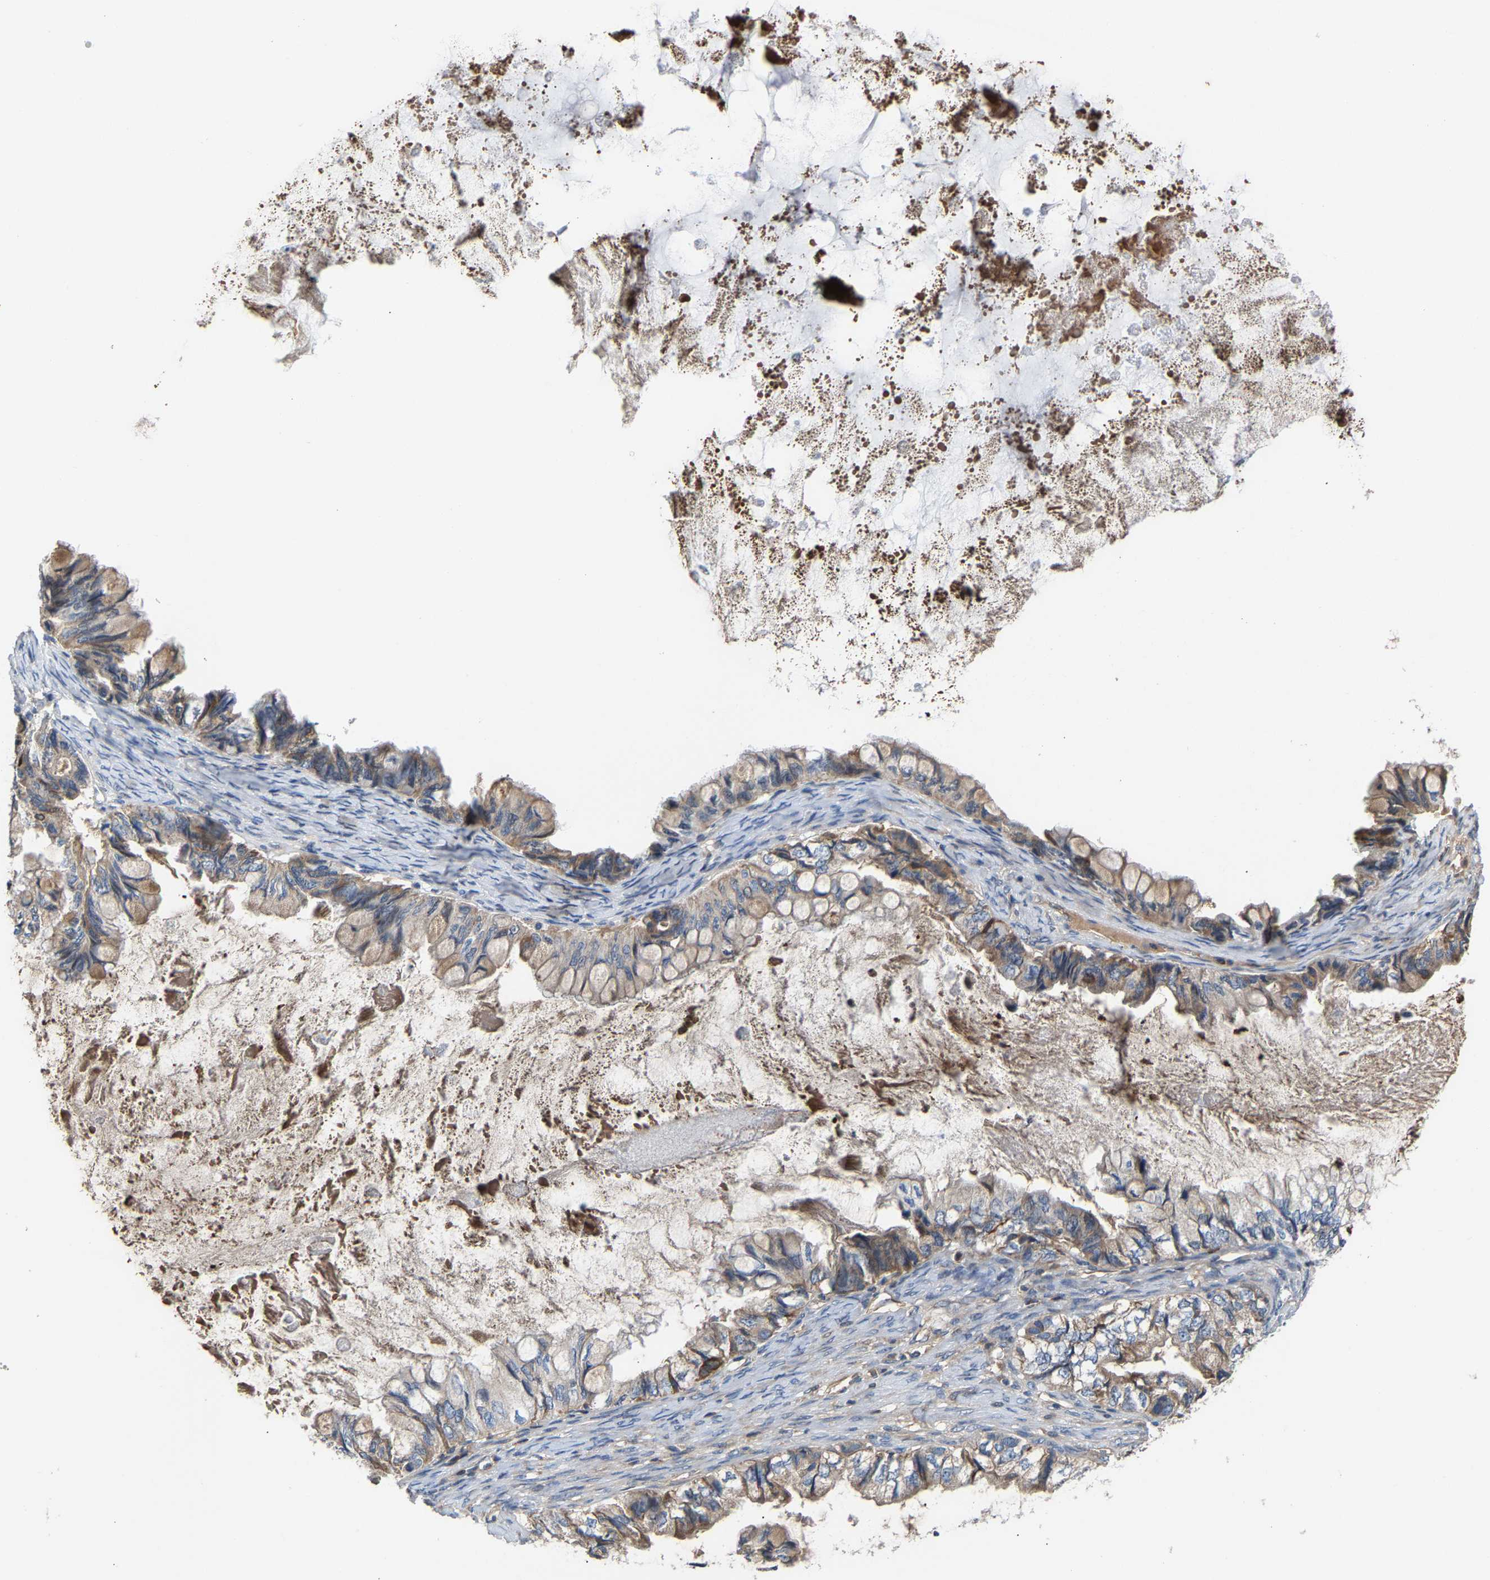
{"staining": {"intensity": "weak", "quantity": ">75%", "location": "cytoplasmic/membranous"}, "tissue": "ovarian cancer", "cell_type": "Tumor cells", "image_type": "cancer", "snomed": [{"axis": "morphology", "description": "Cystadenocarcinoma, mucinous, NOS"}, {"axis": "topography", "description": "Ovary"}], "caption": "There is low levels of weak cytoplasmic/membranous positivity in tumor cells of ovarian cancer, as demonstrated by immunohistochemical staining (brown color).", "gene": "CCDC171", "patient": {"sex": "female", "age": 80}}